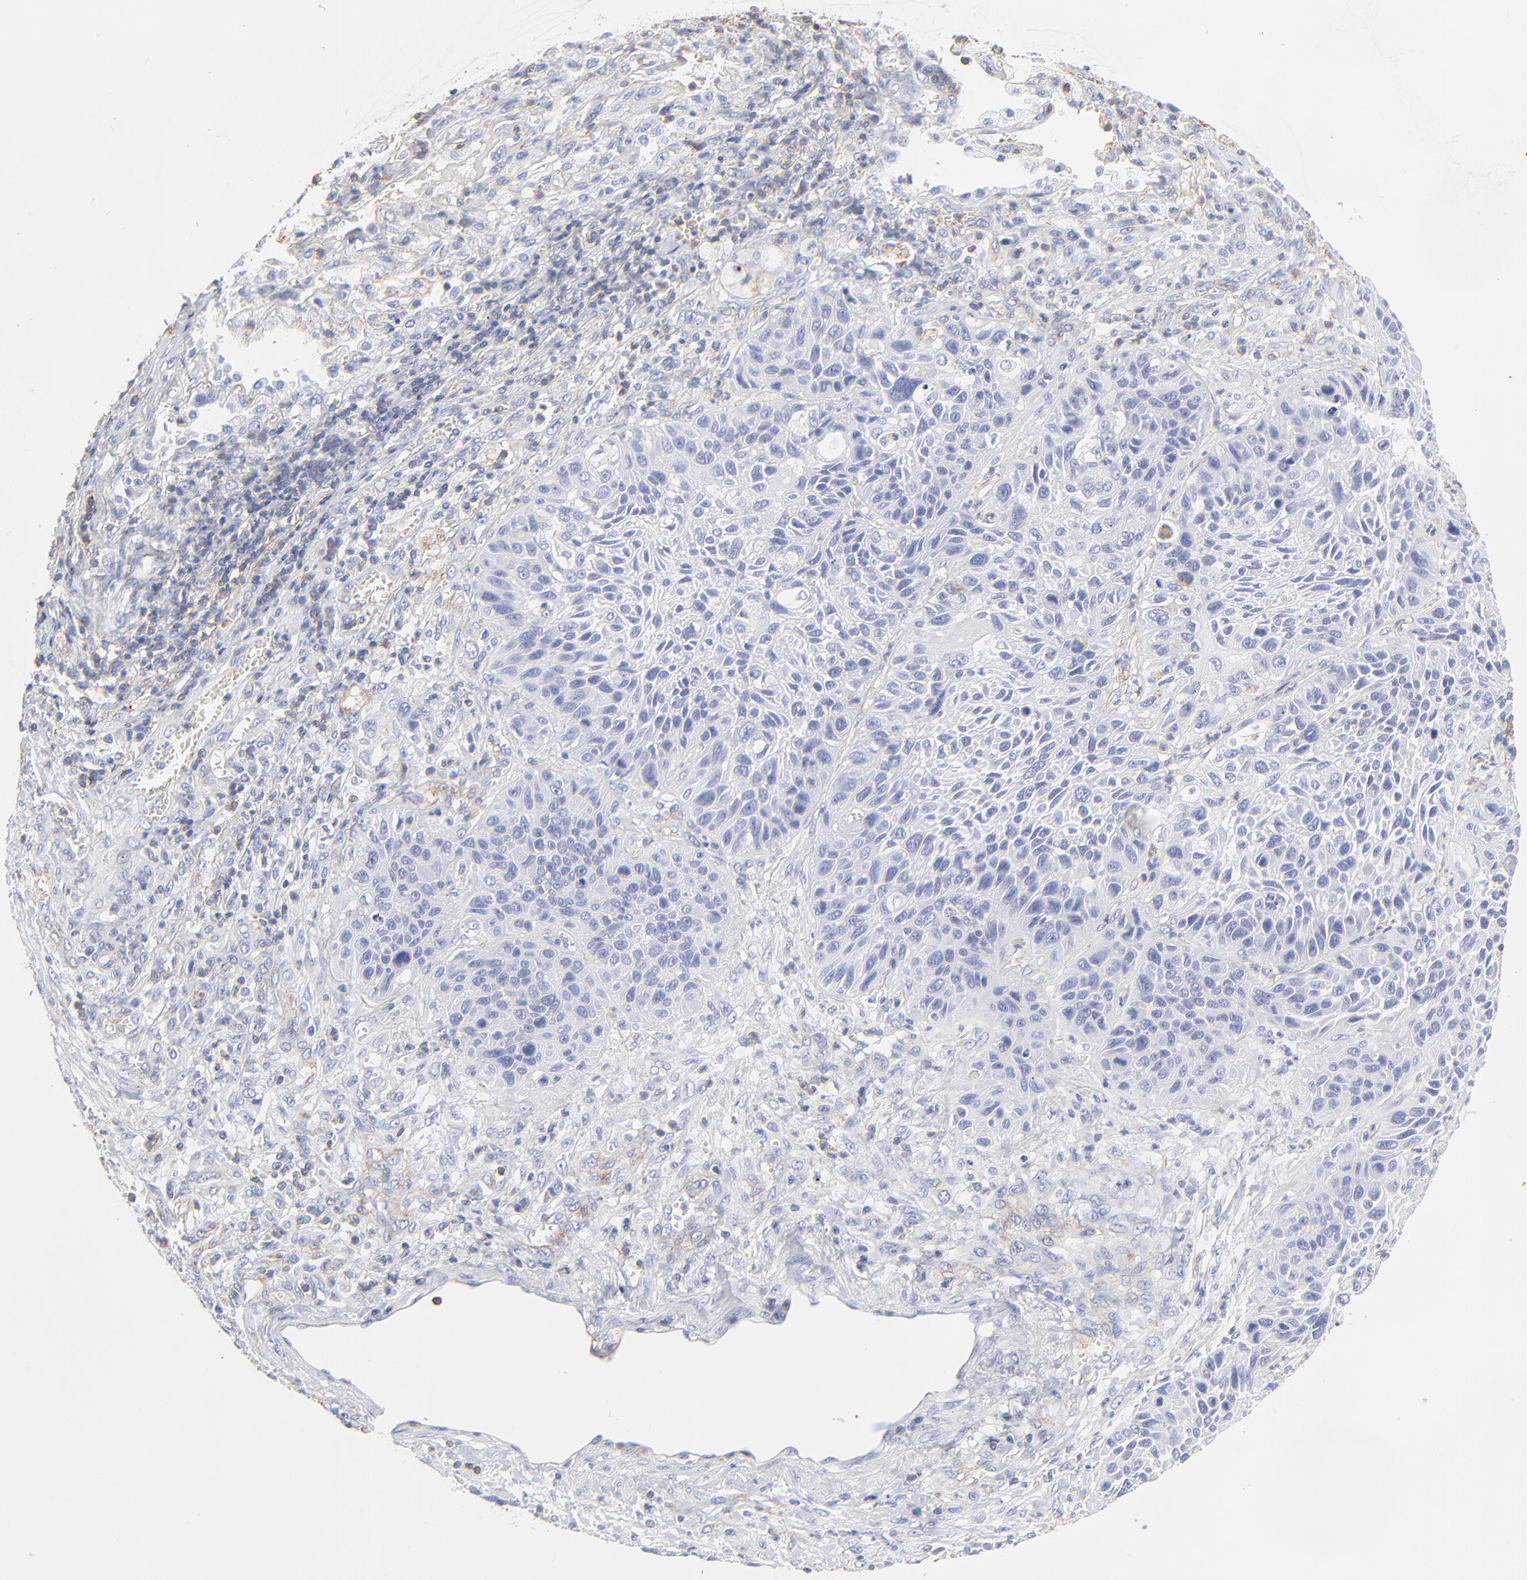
{"staining": {"intensity": "negative", "quantity": "none", "location": "none"}, "tissue": "lung cancer", "cell_type": "Tumor cells", "image_type": "cancer", "snomed": [{"axis": "morphology", "description": "Squamous cell carcinoma, NOS"}, {"axis": "topography", "description": "Lung"}], "caption": "Immunohistochemical staining of human lung squamous cell carcinoma exhibits no significant expression in tumor cells.", "gene": "ANXA6", "patient": {"sex": "female", "age": 76}}